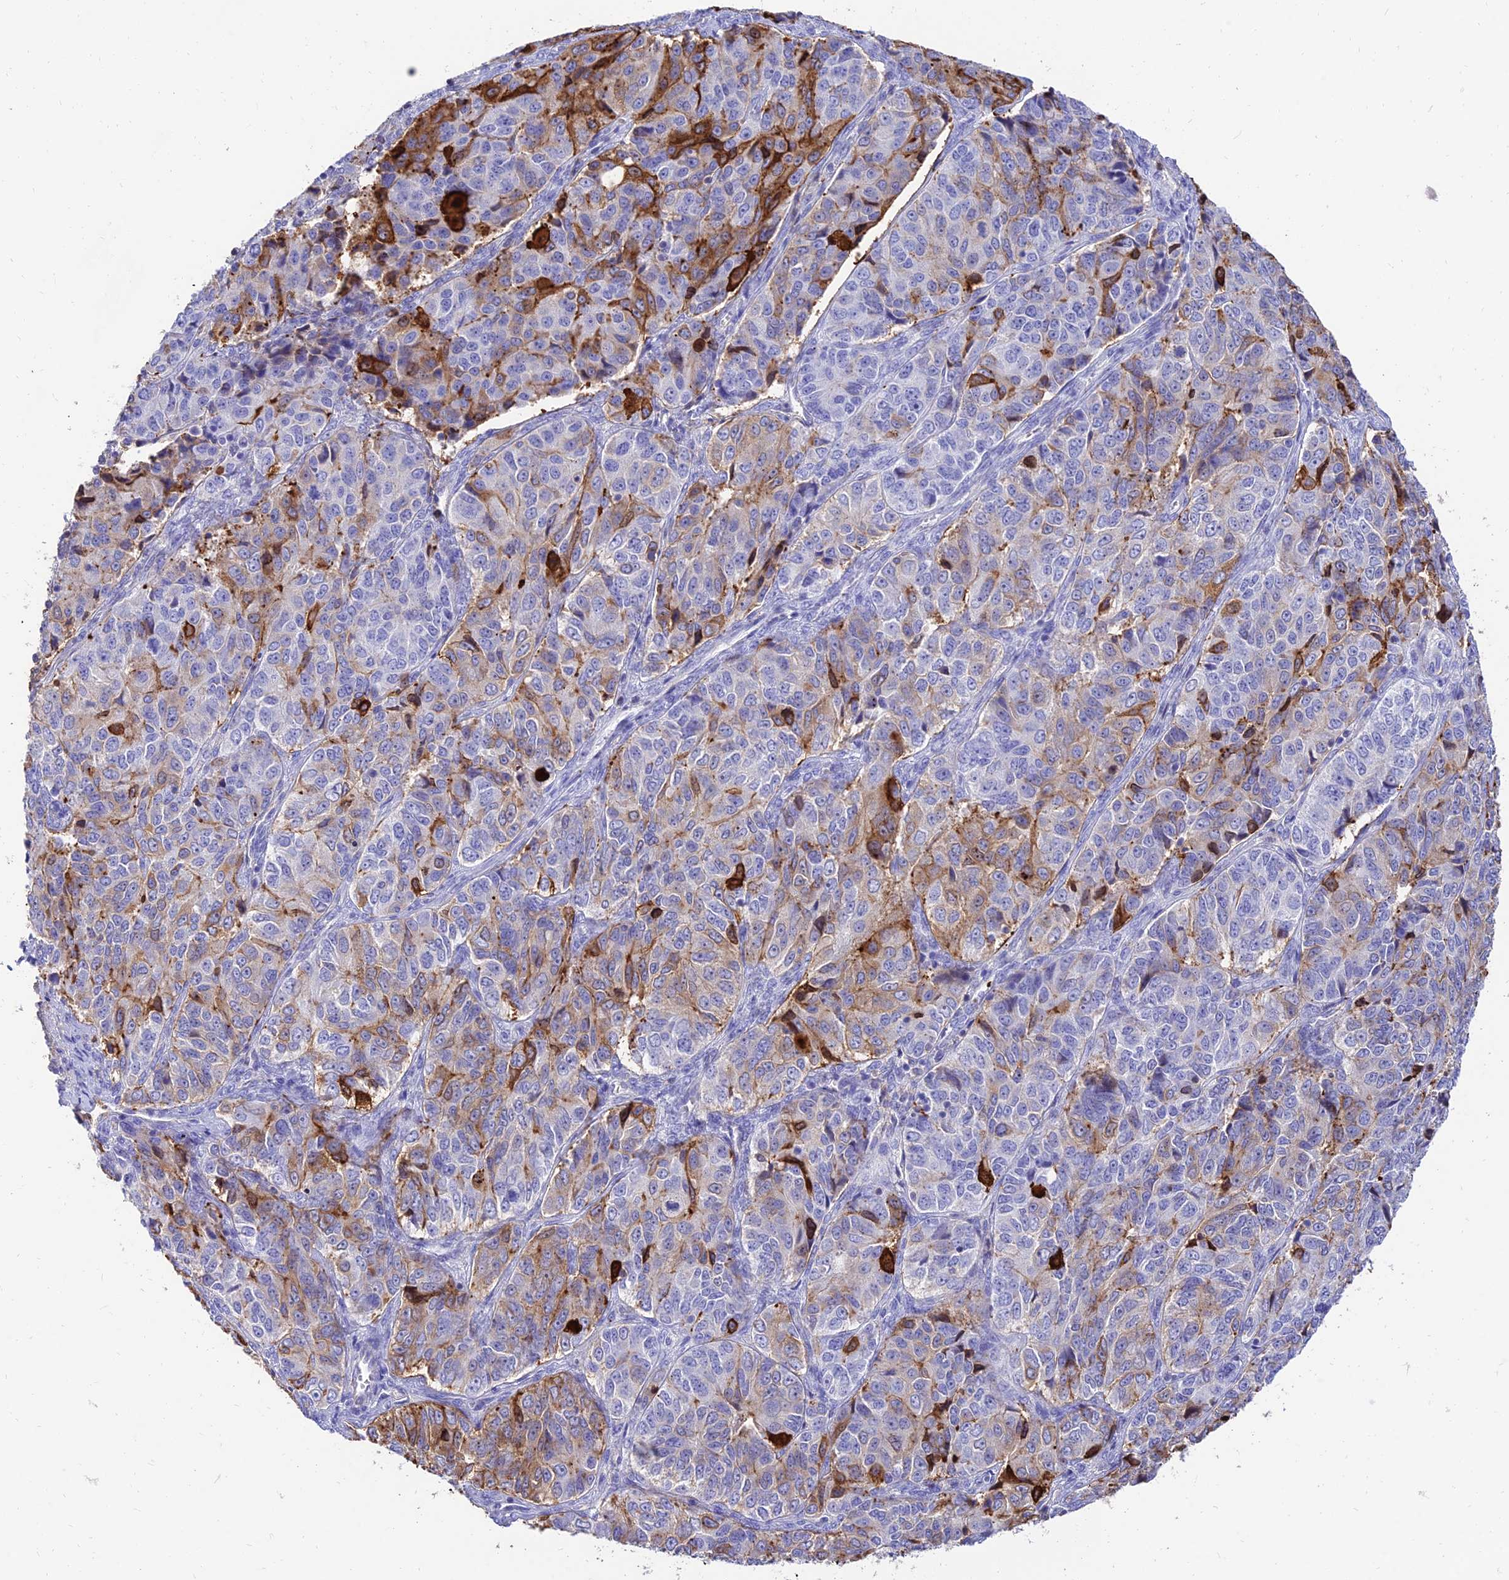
{"staining": {"intensity": "moderate", "quantity": "25%-75%", "location": "cytoplasmic/membranous"}, "tissue": "ovarian cancer", "cell_type": "Tumor cells", "image_type": "cancer", "snomed": [{"axis": "morphology", "description": "Carcinoma, endometroid"}, {"axis": "topography", "description": "Ovary"}], "caption": "About 25%-75% of tumor cells in human endometroid carcinoma (ovarian) reveal moderate cytoplasmic/membranous protein staining as visualized by brown immunohistochemical staining.", "gene": "SREK1IP1", "patient": {"sex": "female", "age": 51}}